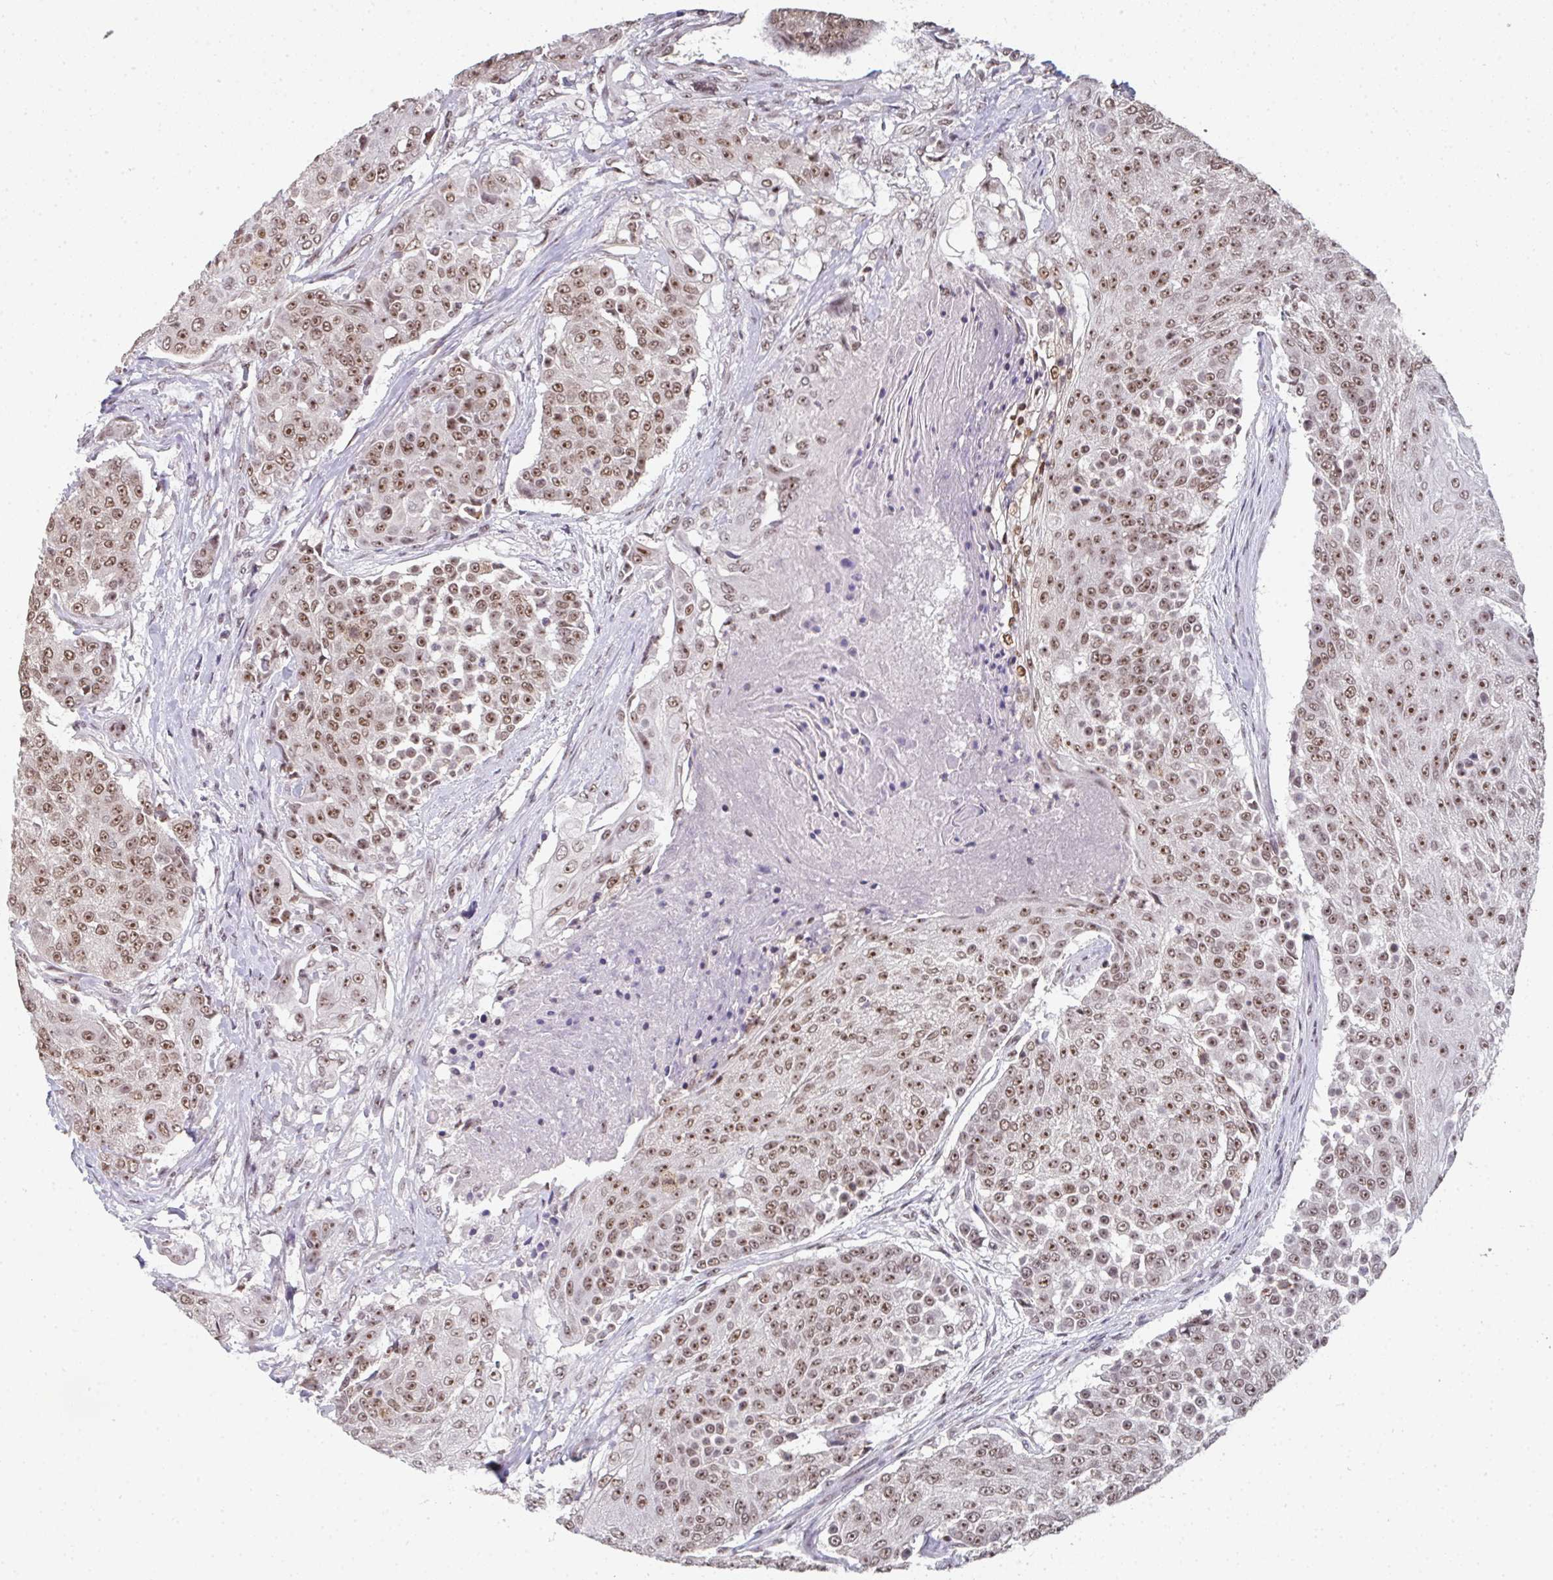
{"staining": {"intensity": "moderate", "quantity": ">75%", "location": "nuclear"}, "tissue": "urothelial cancer", "cell_type": "Tumor cells", "image_type": "cancer", "snomed": [{"axis": "morphology", "description": "Urothelial carcinoma, High grade"}, {"axis": "topography", "description": "Urinary bladder"}], "caption": "High-power microscopy captured an IHC micrograph of urothelial carcinoma (high-grade), revealing moderate nuclear expression in about >75% of tumor cells.", "gene": "DKC1", "patient": {"sex": "female", "age": 63}}